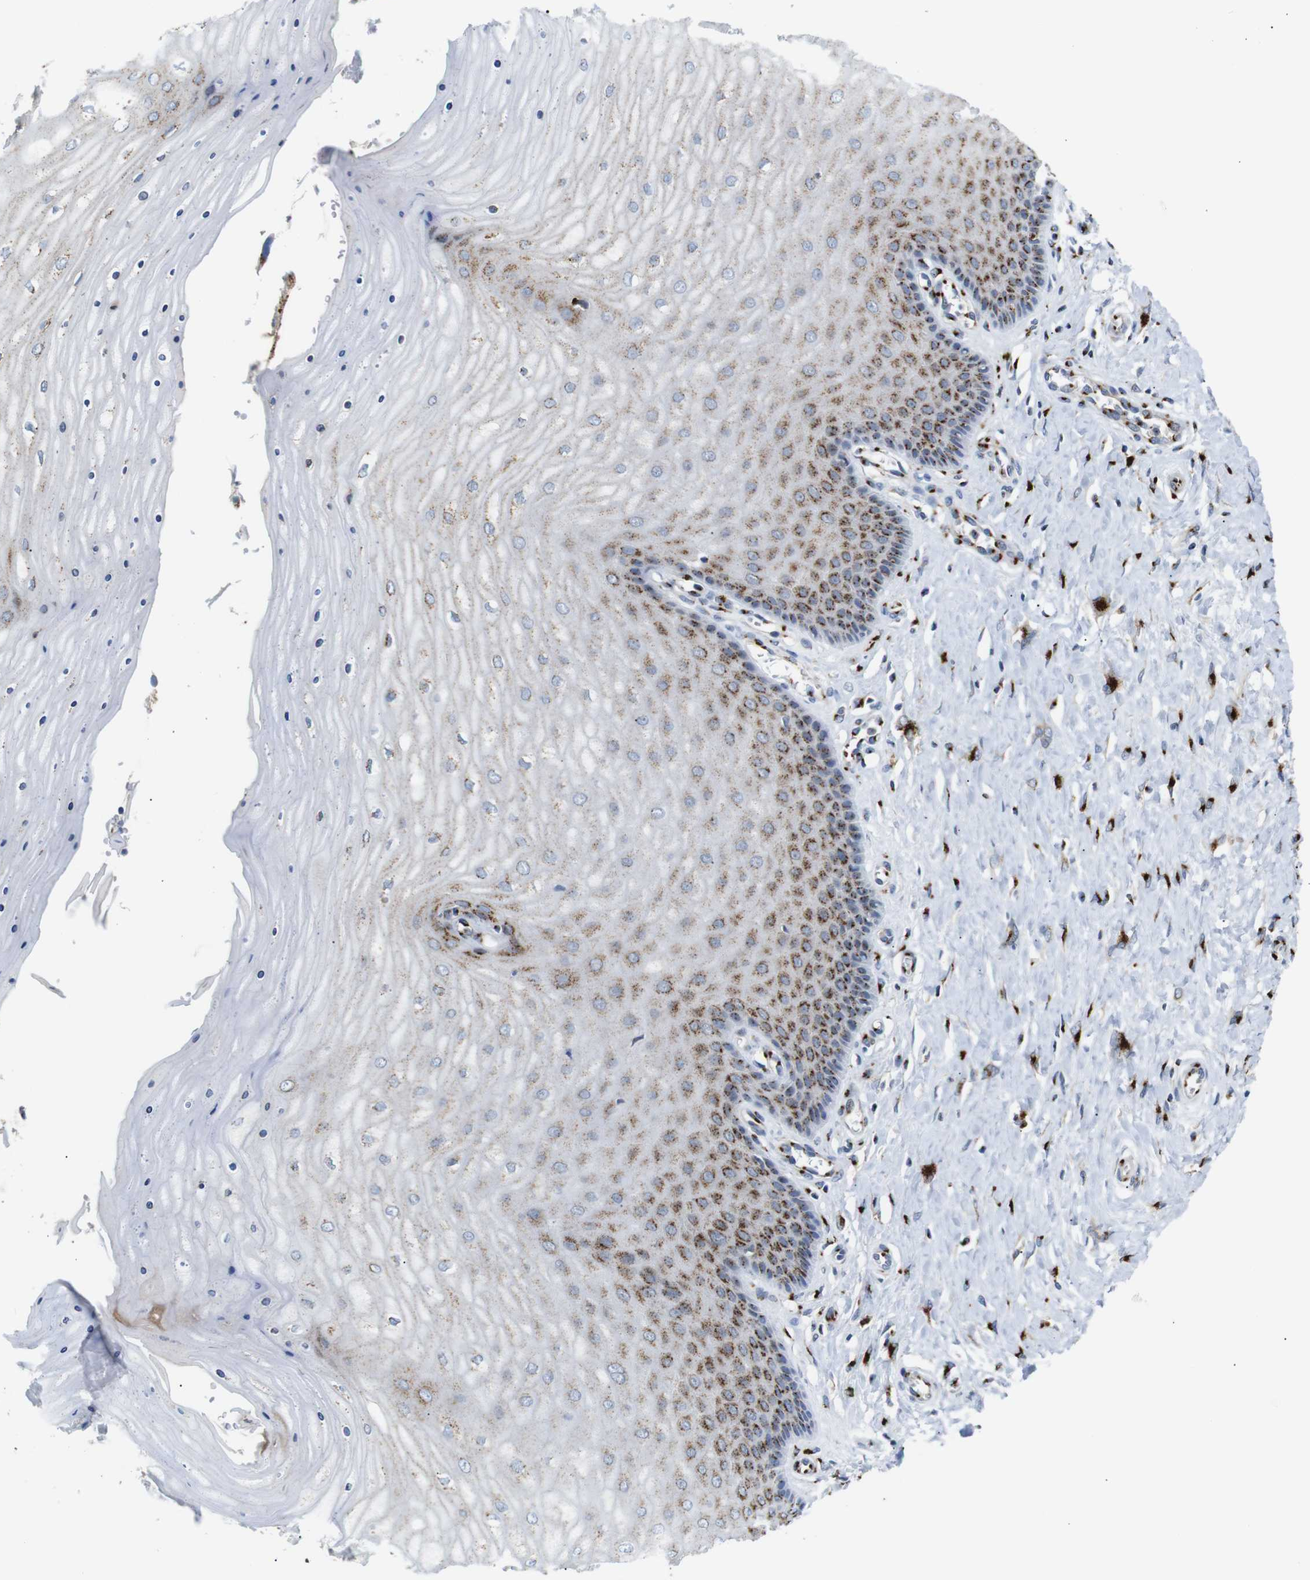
{"staining": {"intensity": "moderate", "quantity": ">75%", "location": "cytoplasmic/membranous"}, "tissue": "cervix", "cell_type": "Glandular cells", "image_type": "normal", "snomed": [{"axis": "morphology", "description": "Normal tissue, NOS"}, {"axis": "topography", "description": "Cervix"}], "caption": "Moderate cytoplasmic/membranous staining is seen in approximately >75% of glandular cells in normal cervix.", "gene": "TGOLN2", "patient": {"sex": "female", "age": 55}}